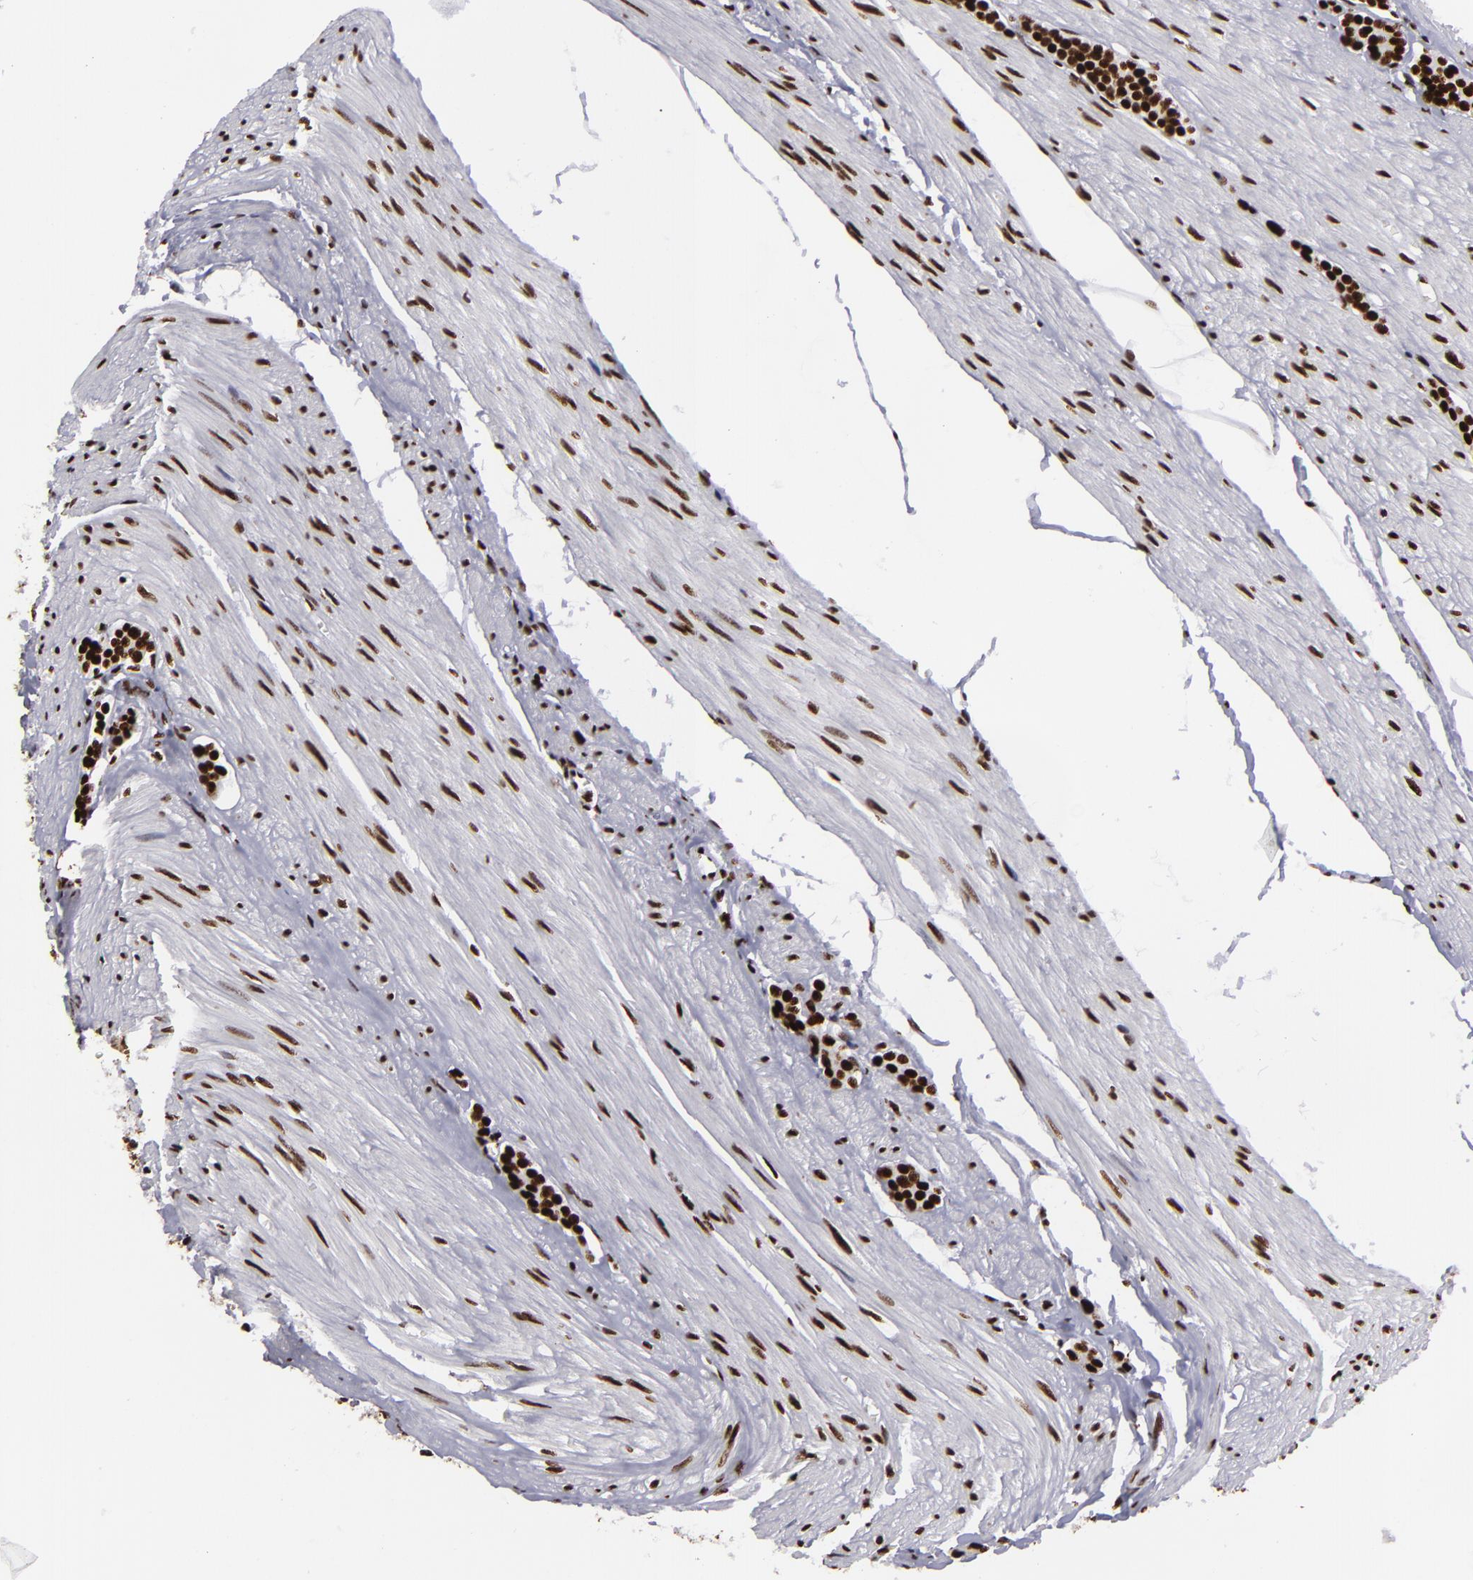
{"staining": {"intensity": "strong", "quantity": ">75%", "location": "nuclear"}, "tissue": "carcinoid", "cell_type": "Tumor cells", "image_type": "cancer", "snomed": [{"axis": "morphology", "description": "Carcinoid, malignant, NOS"}, {"axis": "topography", "description": "Small intestine"}], "caption": "Strong nuclear protein positivity is appreciated in approximately >75% of tumor cells in malignant carcinoid.", "gene": "SAFB", "patient": {"sex": "male", "age": 60}}